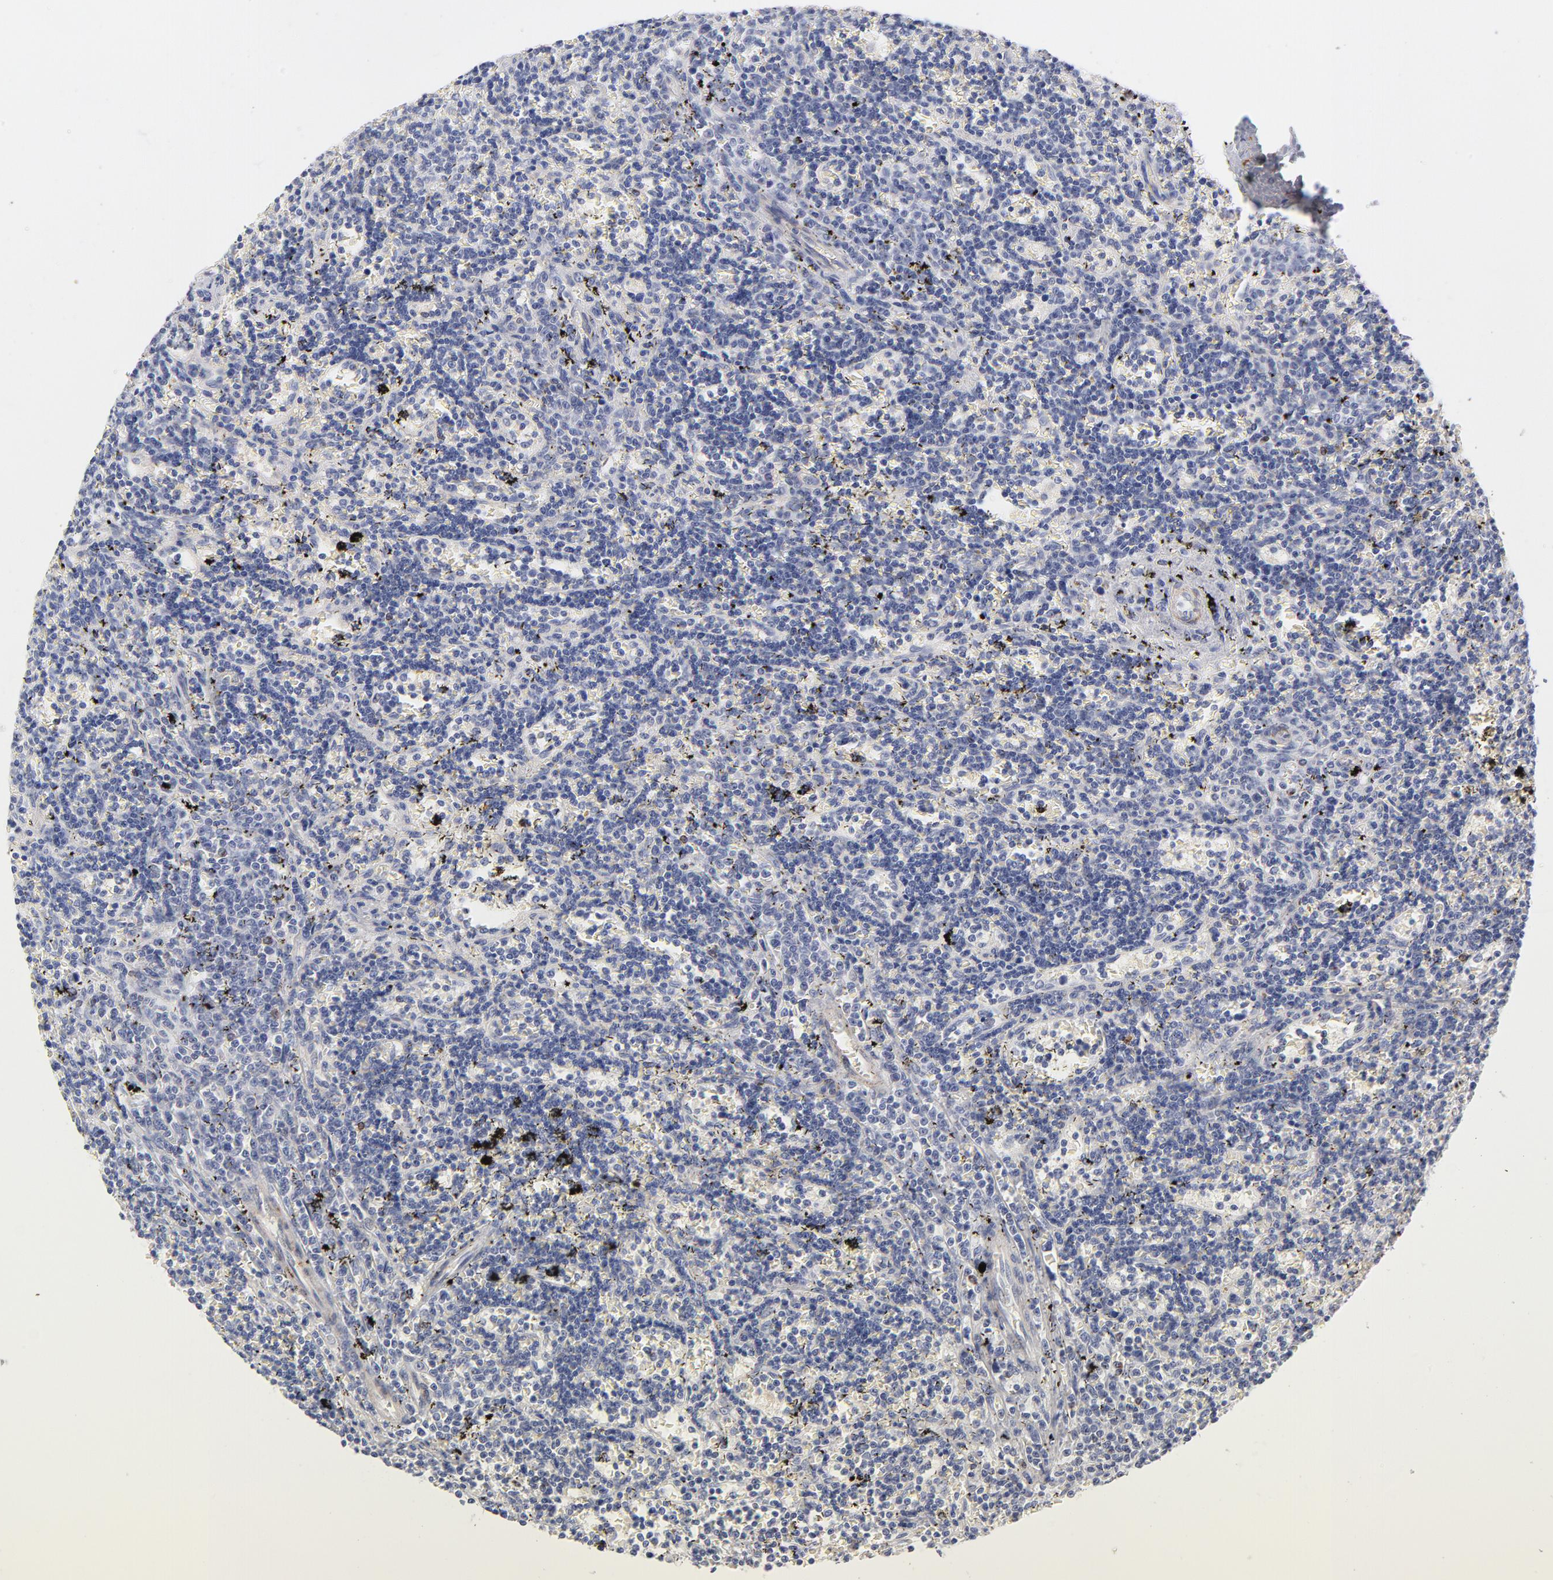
{"staining": {"intensity": "negative", "quantity": "none", "location": "none"}, "tissue": "lymphoma", "cell_type": "Tumor cells", "image_type": "cancer", "snomed": [{"axis": "morphology", "description": "Malignant lymphoma, non-Hodgkin's type, Low grade"}, {"axis": "topography", "description": "Spleen"}], "caption": "Tumor cells show no significant protein staining in low-grade malignant lymphoma, non-Hodgkin's type.", "gene": "MID1", "patient": {"sex": "male", "age": 60}}